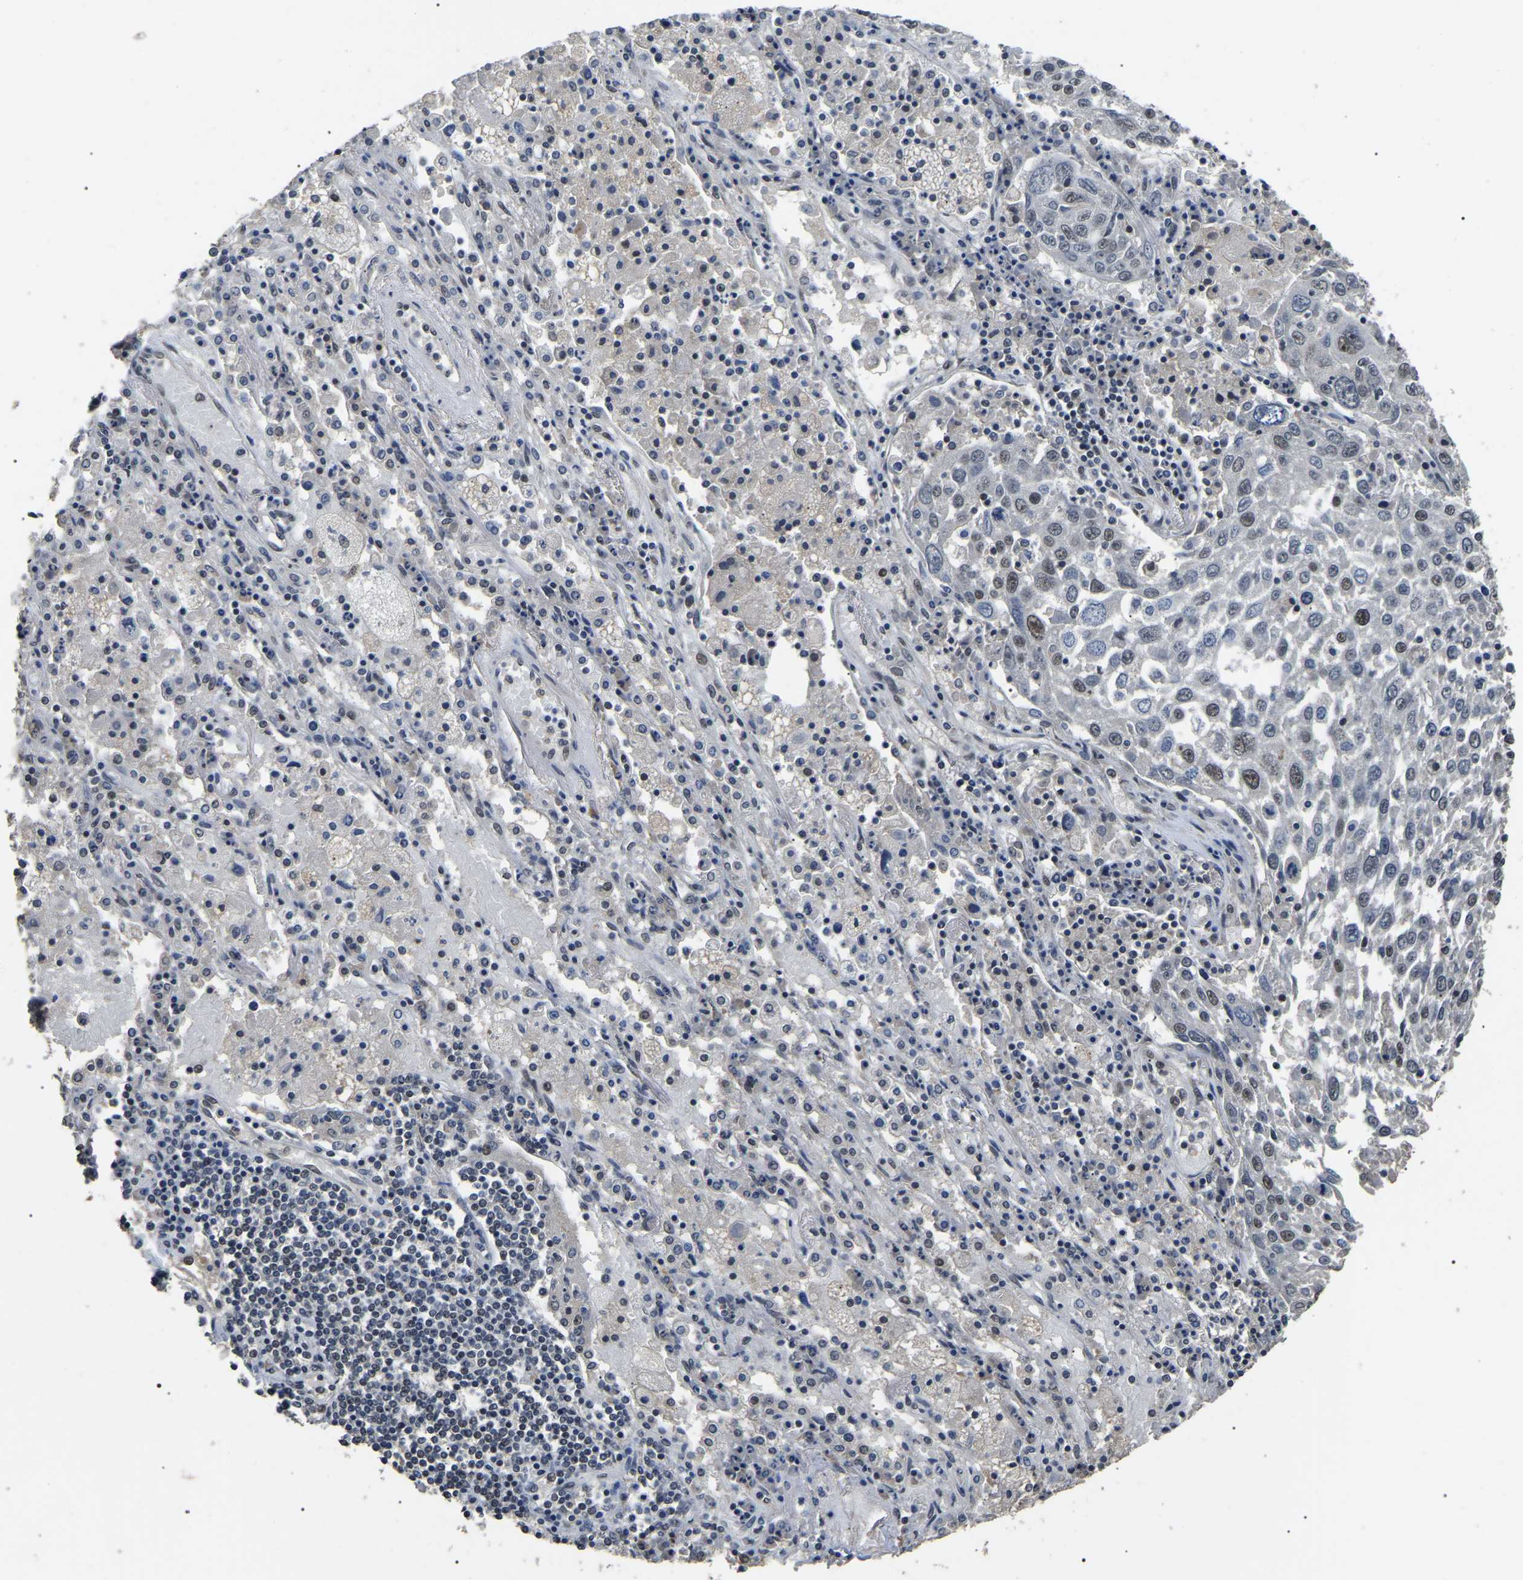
{"staining": {"intensity": "weak", "quantity": "<25%", "location": "nuclear"}, "tissue": "lung cancer", "cell_type": "Tumor cells", "image_type": "cancer", "snomed": [{"axis": "morphology", "description": "Squamous cell carcinoma, NOS"}, {"axis": "topography", "description": "Lung"}], "caption": "Immunohistochemistry (IHC) image of lung squamous cell carcinoma stained for a protein (brown), which shows no positivity in tumor cells.", "gene": "PPM1E", "patient": {"sex": "male", "age": 65}}